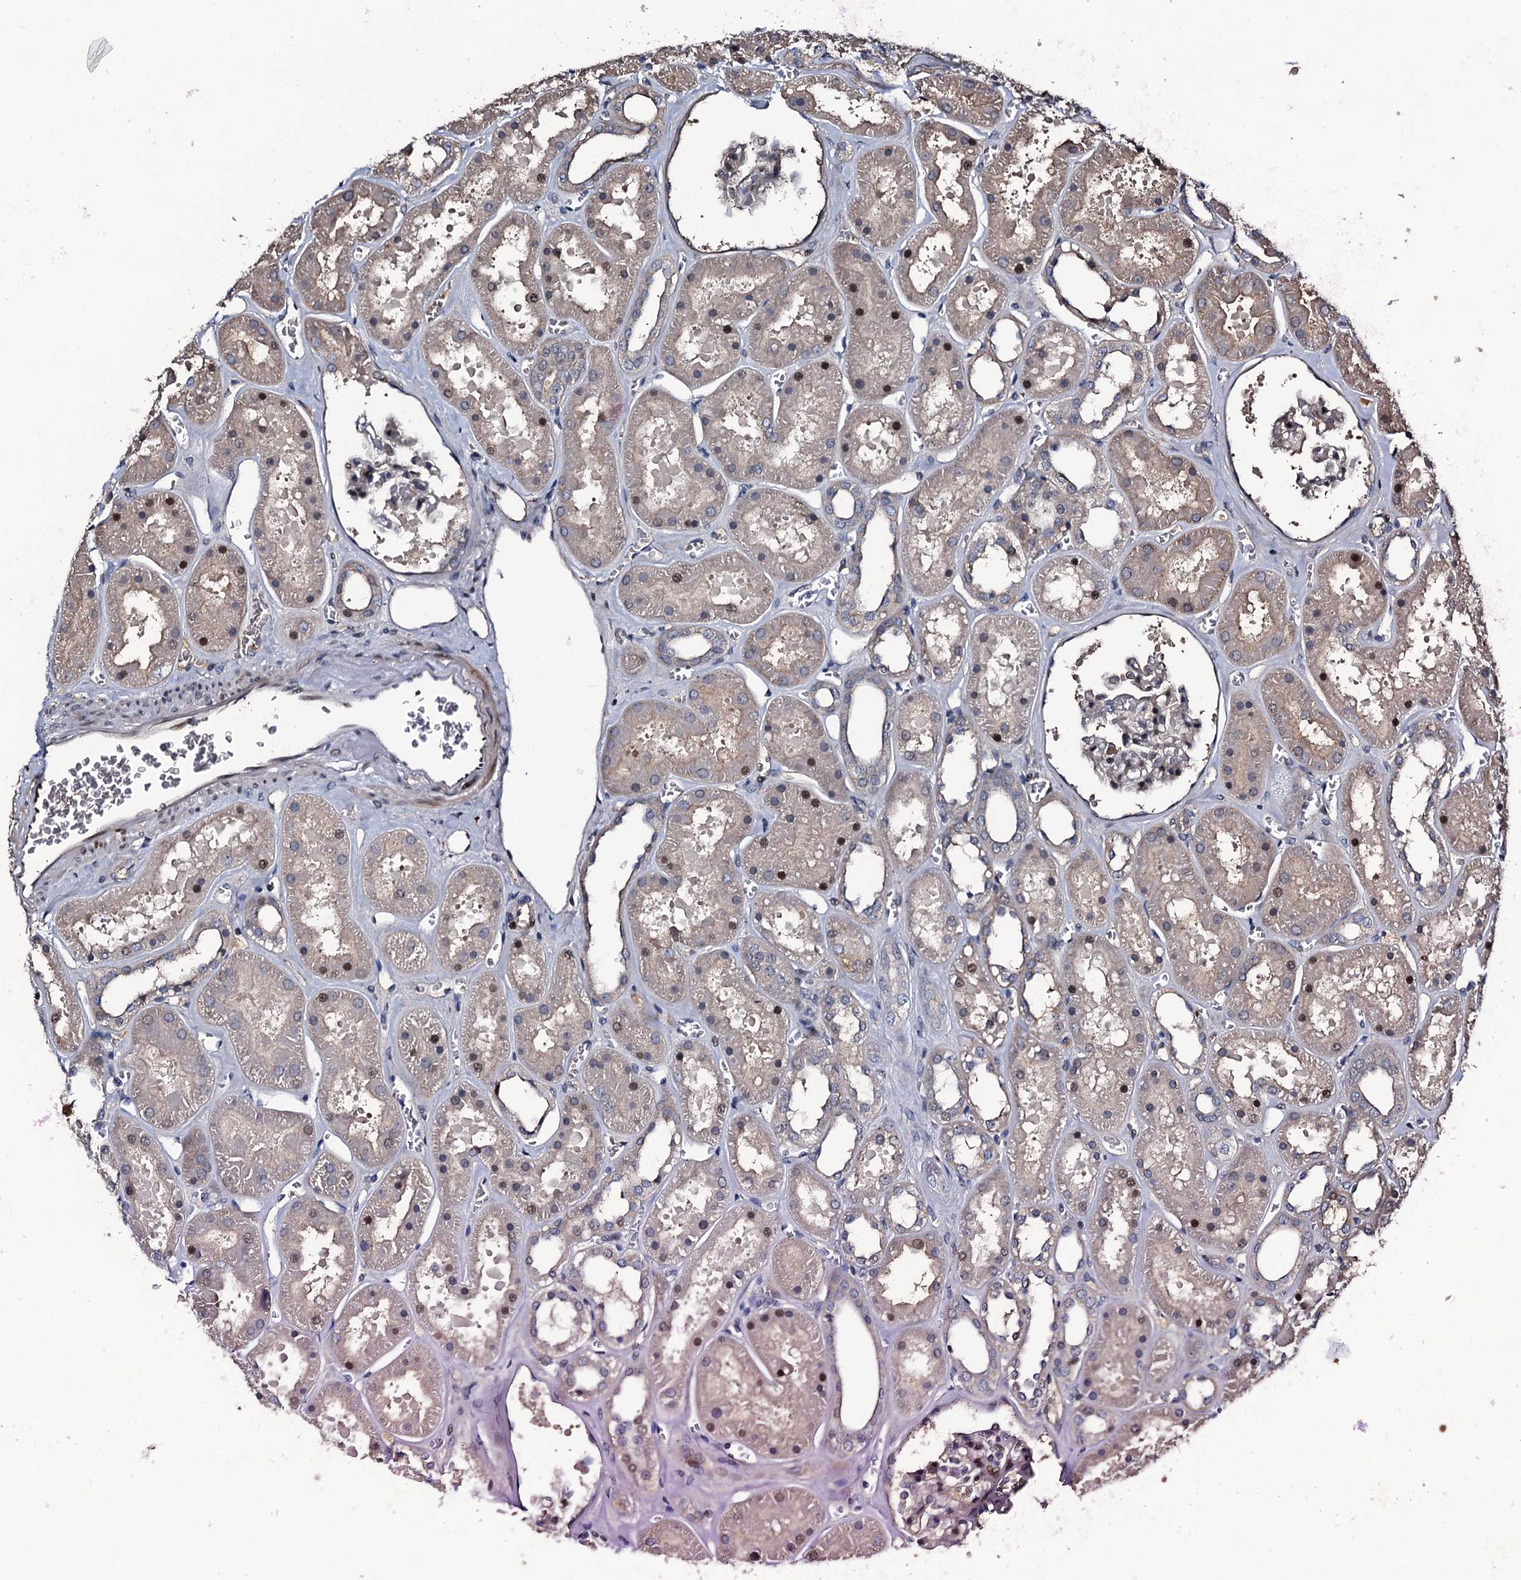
{"staining": {"intensity": "moderate", "quantity": "<25%", "location": "nuclear"}, "tissue": "kidney", "cell_type": "Cells in glomeruli", "image_type": "normal", "snomed": [{"axis": "morphology", "description": "Normal tissue, NOS"}, {"axis": "topography", "description": "Kidney"}], "caption": "An immunohistochemistry micrograph of benign tissue is shown. Protein staining in brown shows moderate nuclear positivity in kidney within cells in glomeruli. Nuclei are stained in blue.", "gene": "LYG2", "patient": {"sex": "female", "age": 41}}